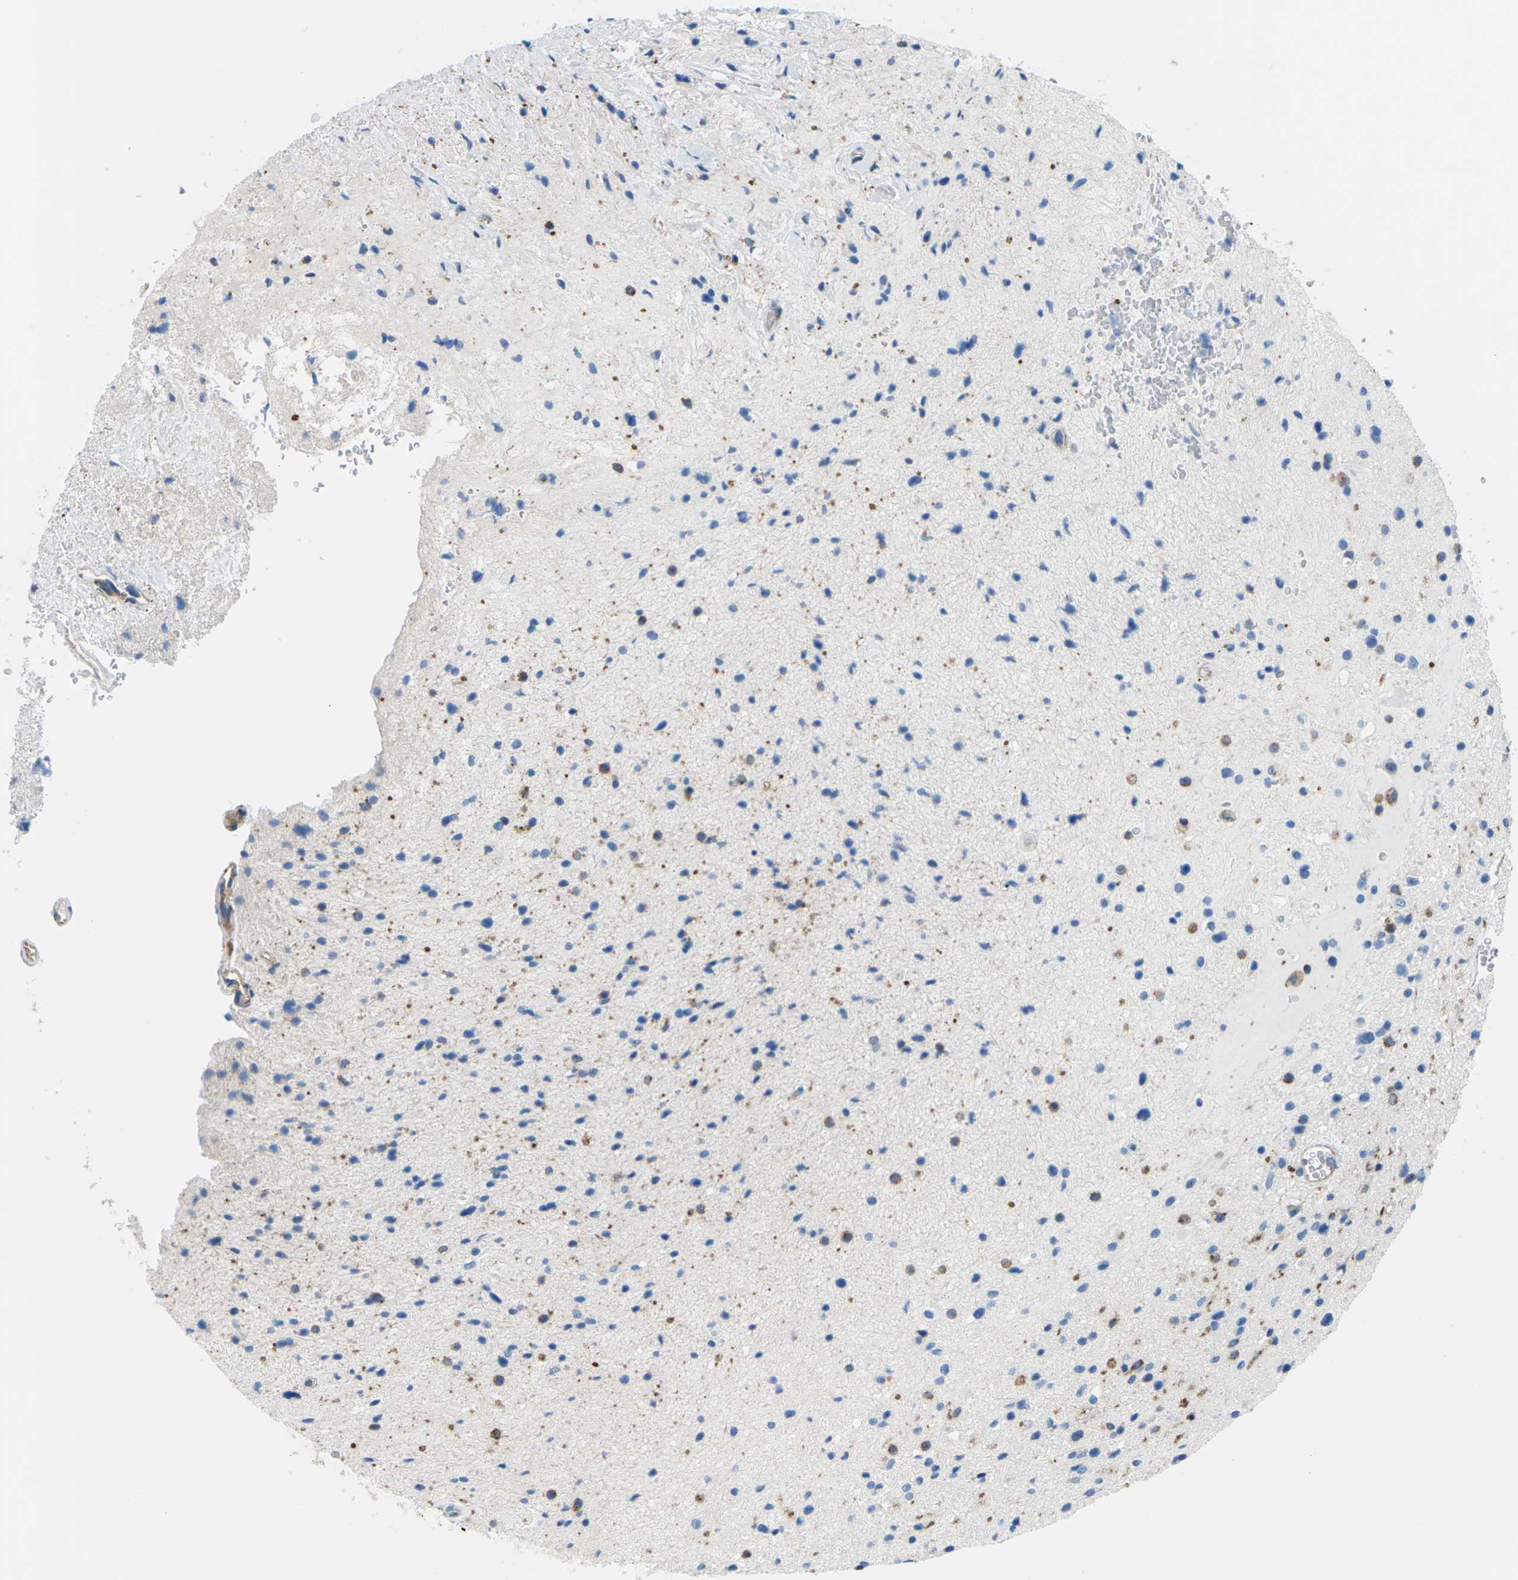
{"staining": {"intensity": "weak", "quantity": "<25%", "location": "cytoplasmic/membranous"}, "tissue": "glioma", "cell_type": "Tumor cells", "image_type": "cancer", "snomed": [{"axis": "morphology", "description": "Glioma, malignant, High grade"}, {"axis": "topography", "description": "Brain"}], "caption": "A photomicrograph of high-grade glioma (malignant) stained for a protein exhibits no brown staining in tumor cells.", "gene": "SYNGR2", "patient": {"sex": "male", "age": 33}}